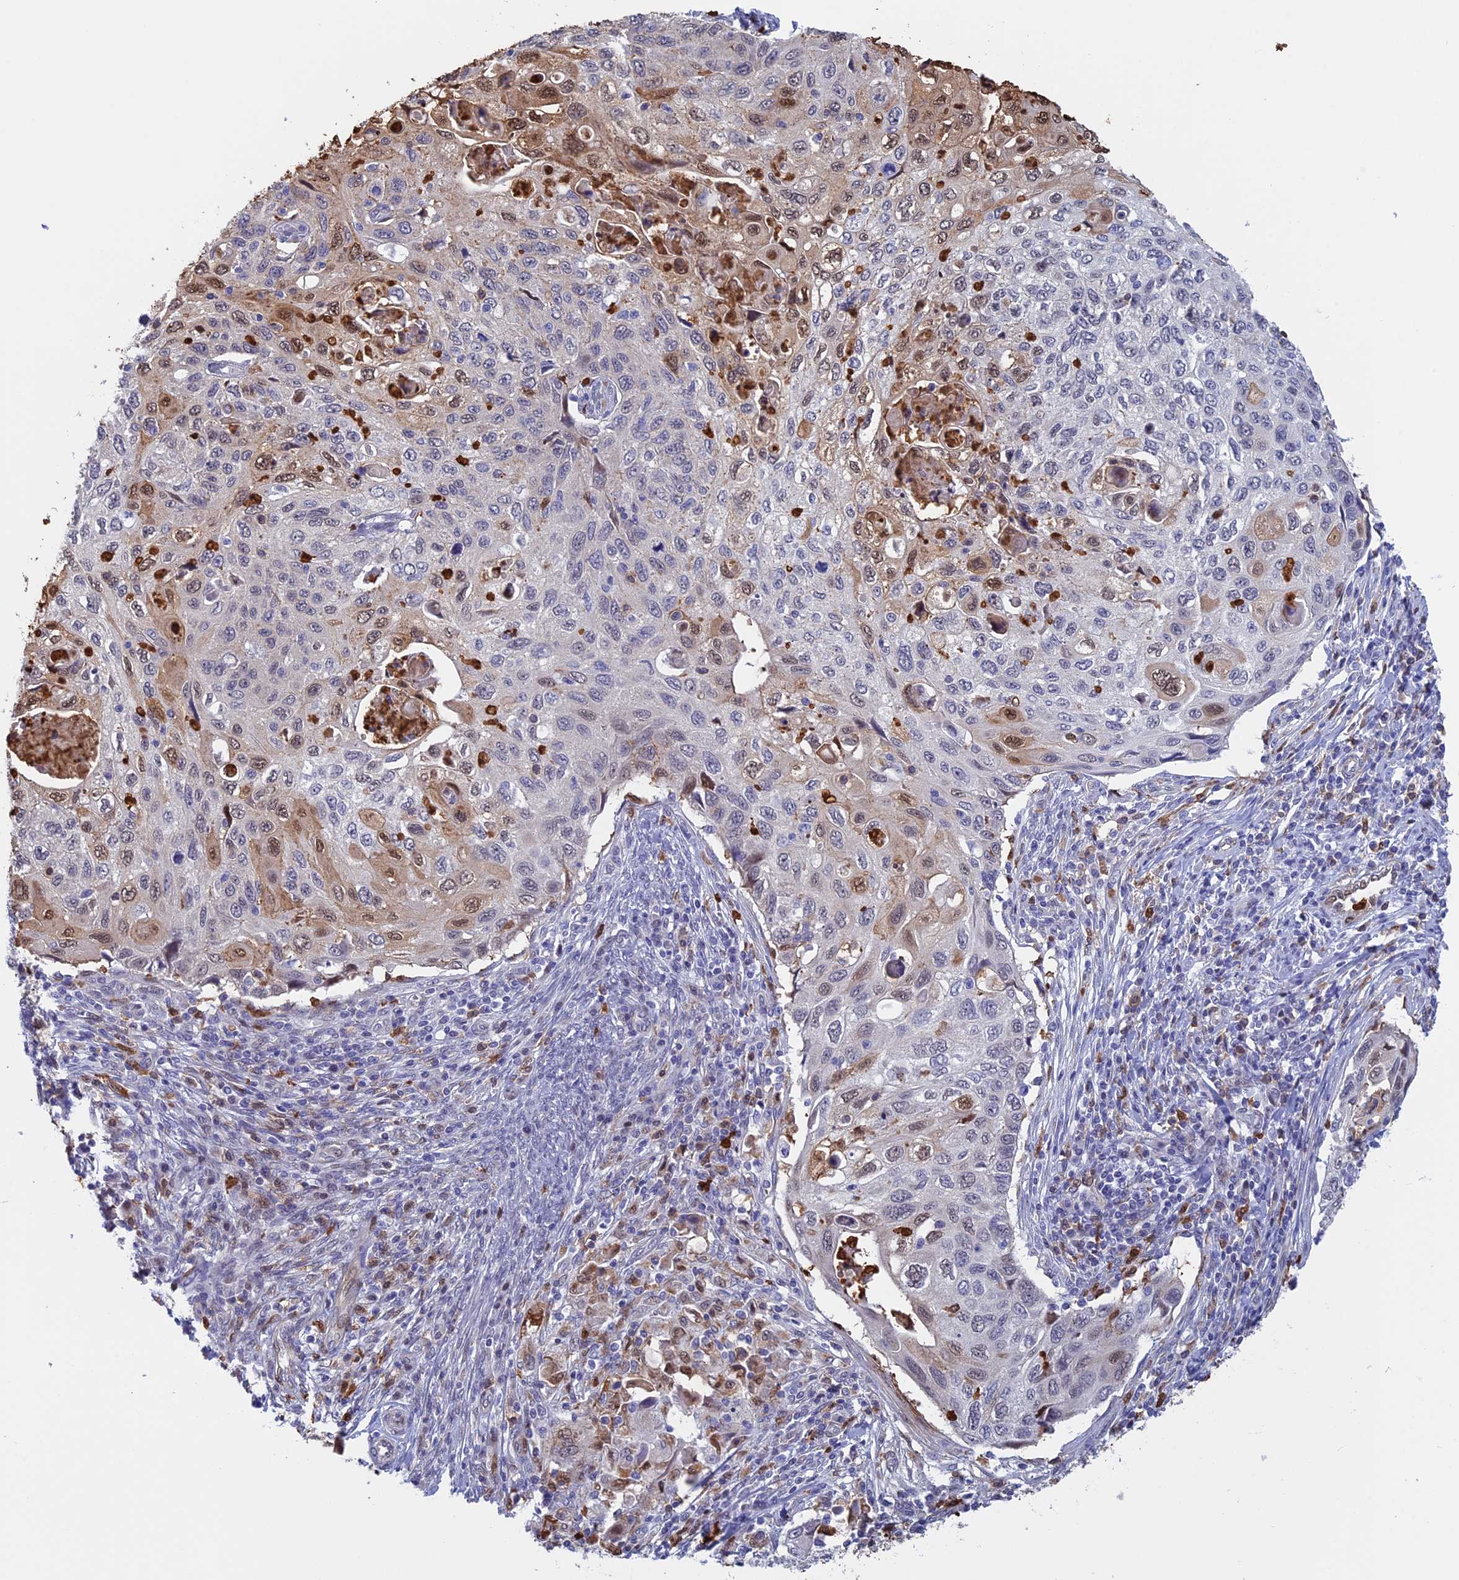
{"staining": {"intensity": "moderate", "quantity": "<25%", "location": "nuclear"}, "tissue": "cervical cancer", "cell_type": "Tumor cells", "image_type": "cancer", "snomed": [{"axis": "morphology", "description": "Squamous cell carcinoma, NOS"}, {"axis": "topography", "description": "Cervix"}], "caption": "DAB (3,3'-diaminobenzidine) immunohistochemical staining of human cervical cancer shows moderate nuclear protein staining in about <25% of tumor cells.", "gene": "SLC26A1", "patient": {"sex": "female", "age": 70}}